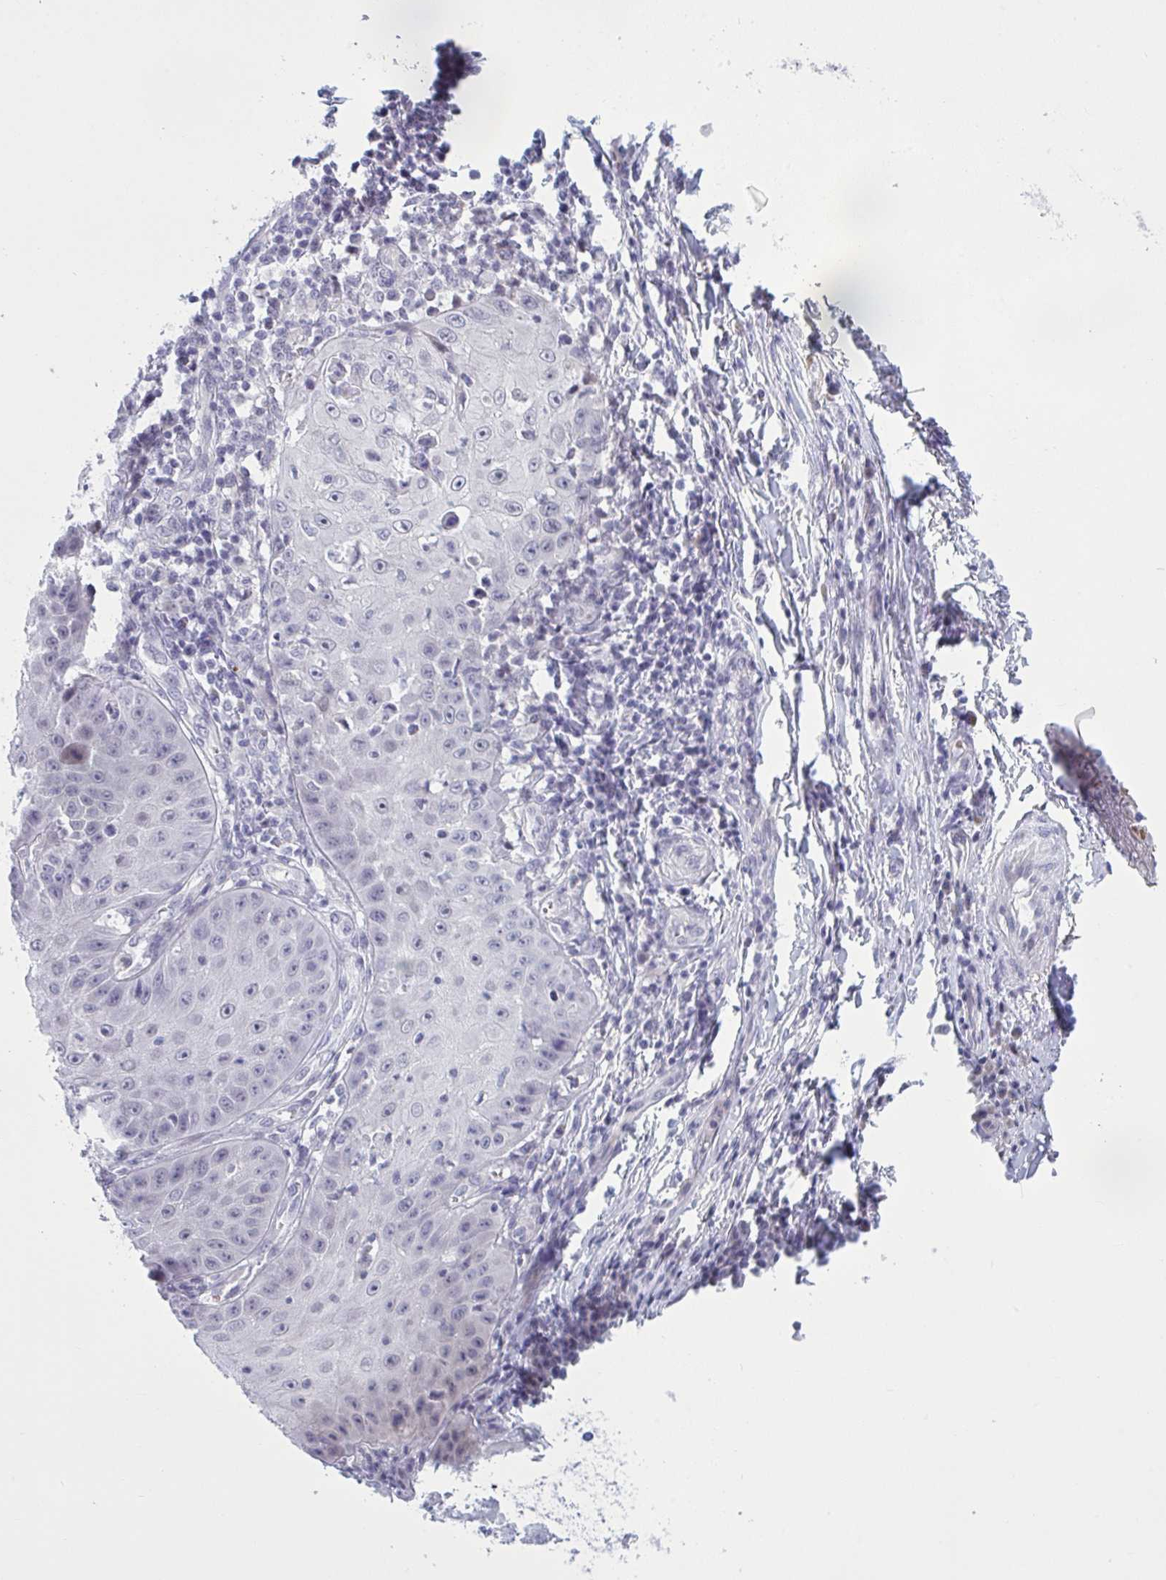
{"staining": {"intensity": "negative", "quantity": "none", "location": "none"}, "tissue": "skin cancer", "cell_type": "Tumor cells", "image_type": "cancer", "snomed": [{"axis": "morphology", "description": "Squamous cell carcinoma, NOS"}, {"axis": "topography", "description": "Skin"}], "caption": "This is an IHC image of human skin cancer (squamous cell carcinoma). There is no positivity in tumor cells.", "gene": "HSD11B2", "patient": {"sex": "male", "age": 70}}